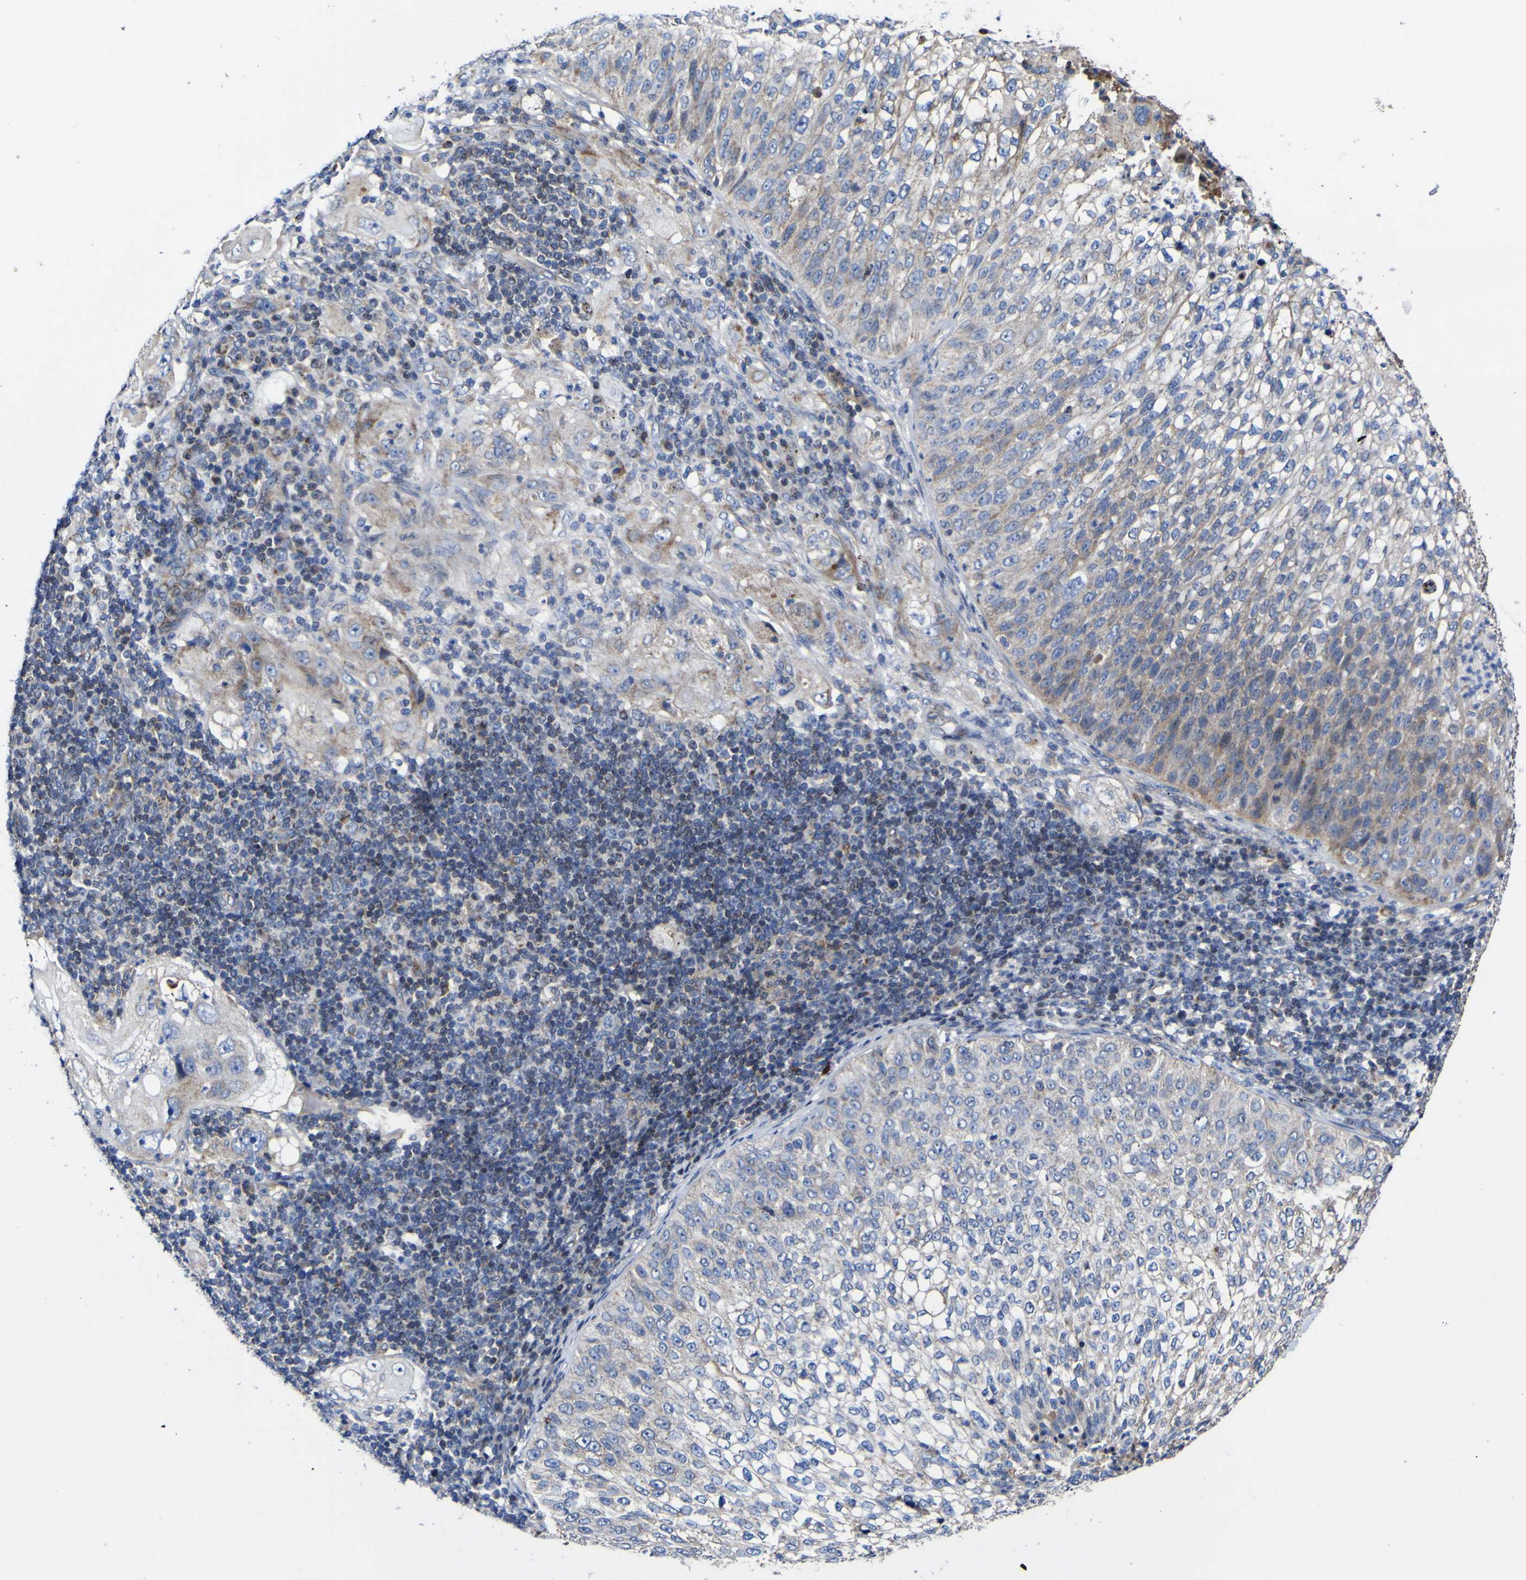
{"staining": {"intensity": "weak", "quantity": "25%-75%", "location": "cytoplasmic/membranous"}, "tissue": "lung cancer", "cell_type": "Tumor cells", "image_type": "cancer", "snomed": [{"axis": "morphology", "description": "Inflammation, NOS"}, {"axis": "morphology", "description": "Squamous cell carcinoma, NOS"}, {"axis": "topography", "description": "Lymph node"}, {"axis": "topography", "description": "Soft tissue"}, {"axis": "topography", "description": "Lung"}], "caption": "A brown stain labels weak cytoplasmic/membranous staining of a protein in lung cancer (squamous cell carcinoma) tumor cells. (Brightfield microscopy of DAB IHC at high magnification).", "gene": "CCDC90B", "patient": {"sex": "male", "age": 66}}